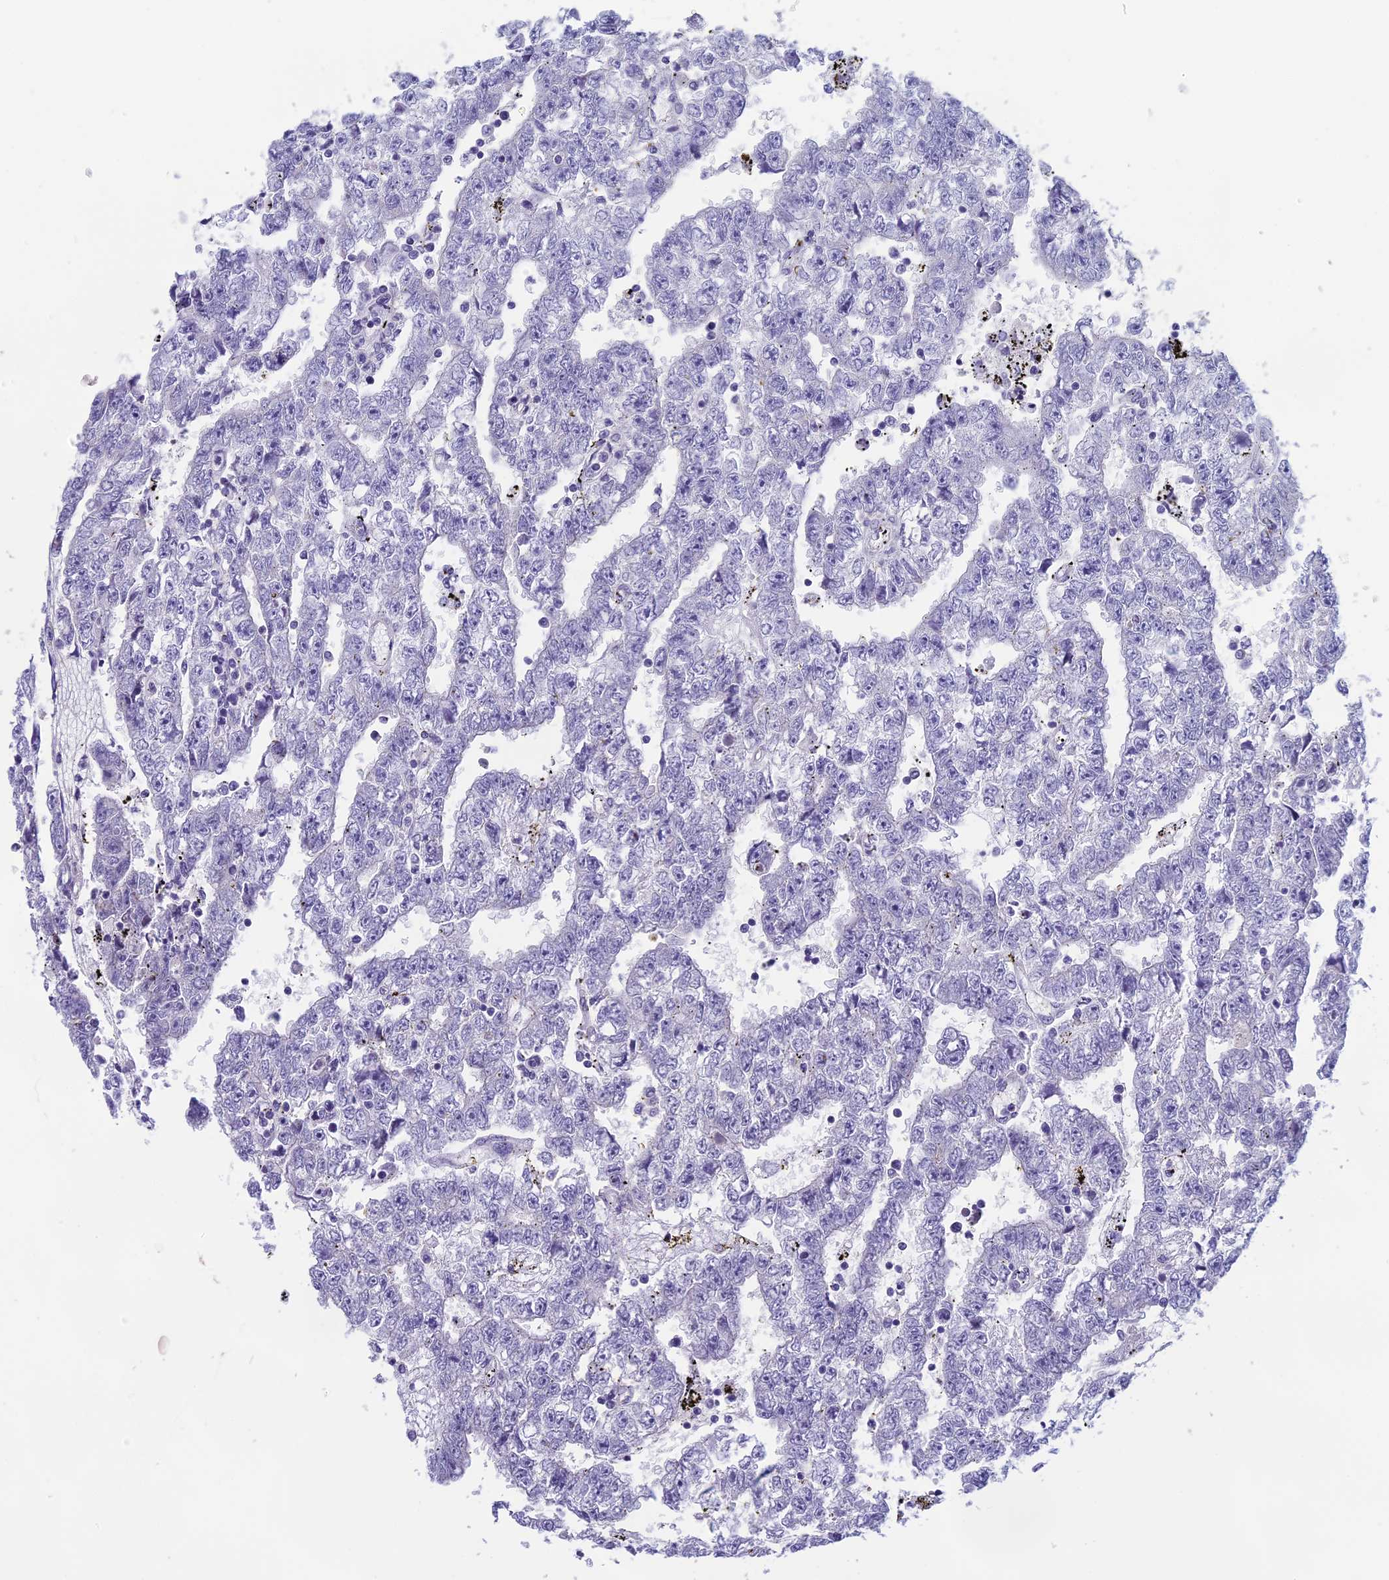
{"staining": {"intensity": "negative", "quantity": "none", "location": "none"}, "tissue": "testis cancer", "cell_type": "Tumor cells", "image_type": "cancer", "snomed": [{"axis": "morphology", "description": "Carcinoma, Embryonal, NOS"}, {"axis": "topography", "description": "Testis"}], "caption": "Testis cancer was stained to show a protein in brown. There is no significant expression in tumor cells. (Brightfield microscopy of DAB IHC at high magnification).", "gene": "ARHGEF37", "patient": {"sex": "male", "age": 25}}